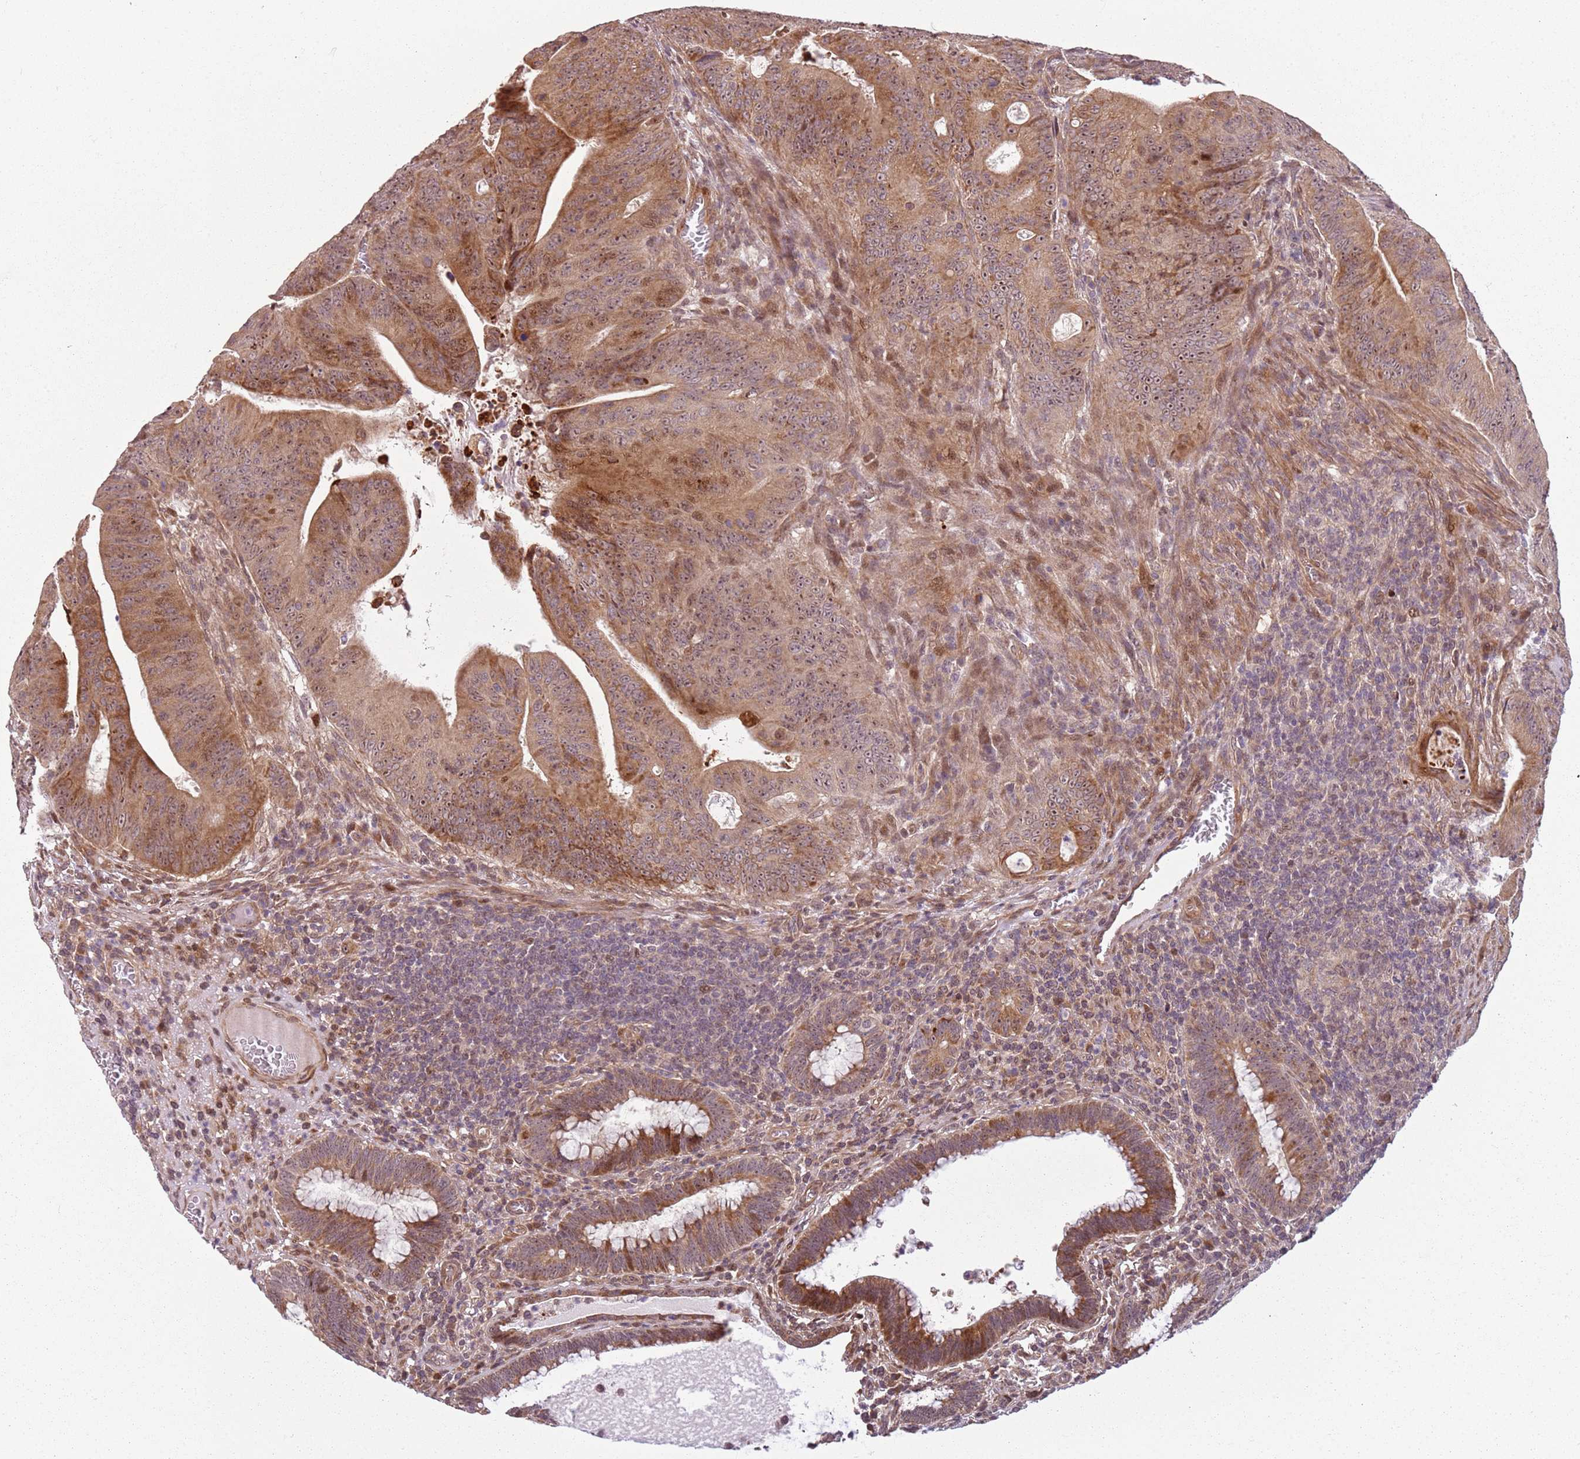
{"staining": {"intensity": "moderate", "quantity": ">75%", "location": "cytoplasmic/membranous,nuclear"}, "tissue": "colorectal cancer", "cell_type": "Tumor cells", "image_type": "cancer", "snomed": [{"axis": "morphology", "description": "Adenocarcinoma, NOS"}, {"axis": "topography", "description": "Rectum"}], "caption": "The photomicrograph exhibits staining of colorectal adenocarcinoma, revealing moderate cytoplasmic/membranous and nuclear protein expression (brown color) within tumor cells. (DAB IHC, brown staining for protein, blue staining for nuclei).", "gene": "CHURC1", "patient": {"sex": "female", "age": 75}}